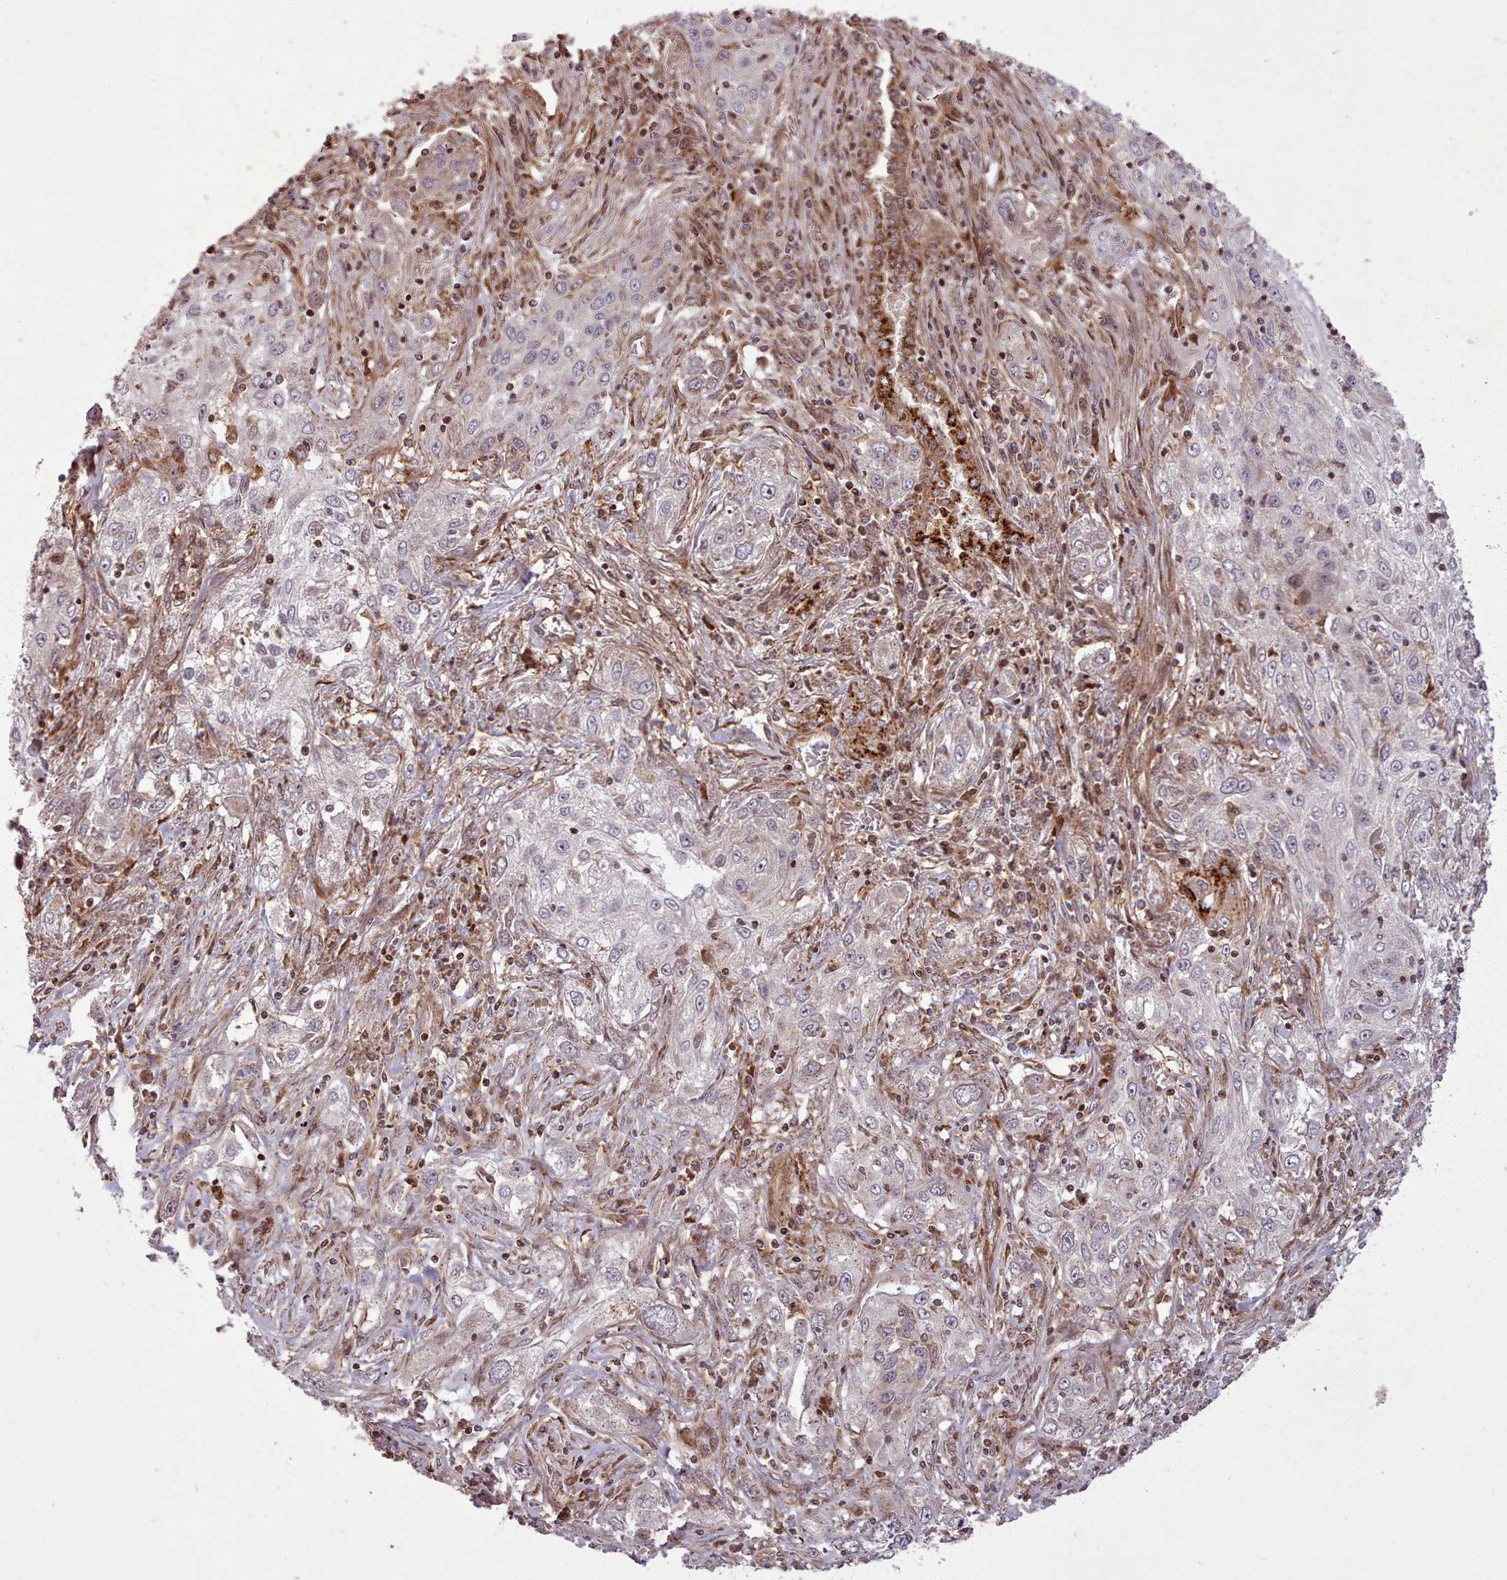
{"staining": {"intensity": "negative", "quantity": "none", "location": "none"}, "tissue": "lung cancer", "cell_type": "Tumor cells", "image_type": "cancer", "snomed": [{"axis": "morphology", "description": "Squamous cell carcinoma, NOS"}, {"axis": "topography", "description": "Lung"}], "caption": "DAB immunohistochemical staining of human lung squamous cell carcinoma demonstrates no significant positivity in tumor cells.", "gene": "NLRP7", "patient": {"sex": "female", "age": 69}}